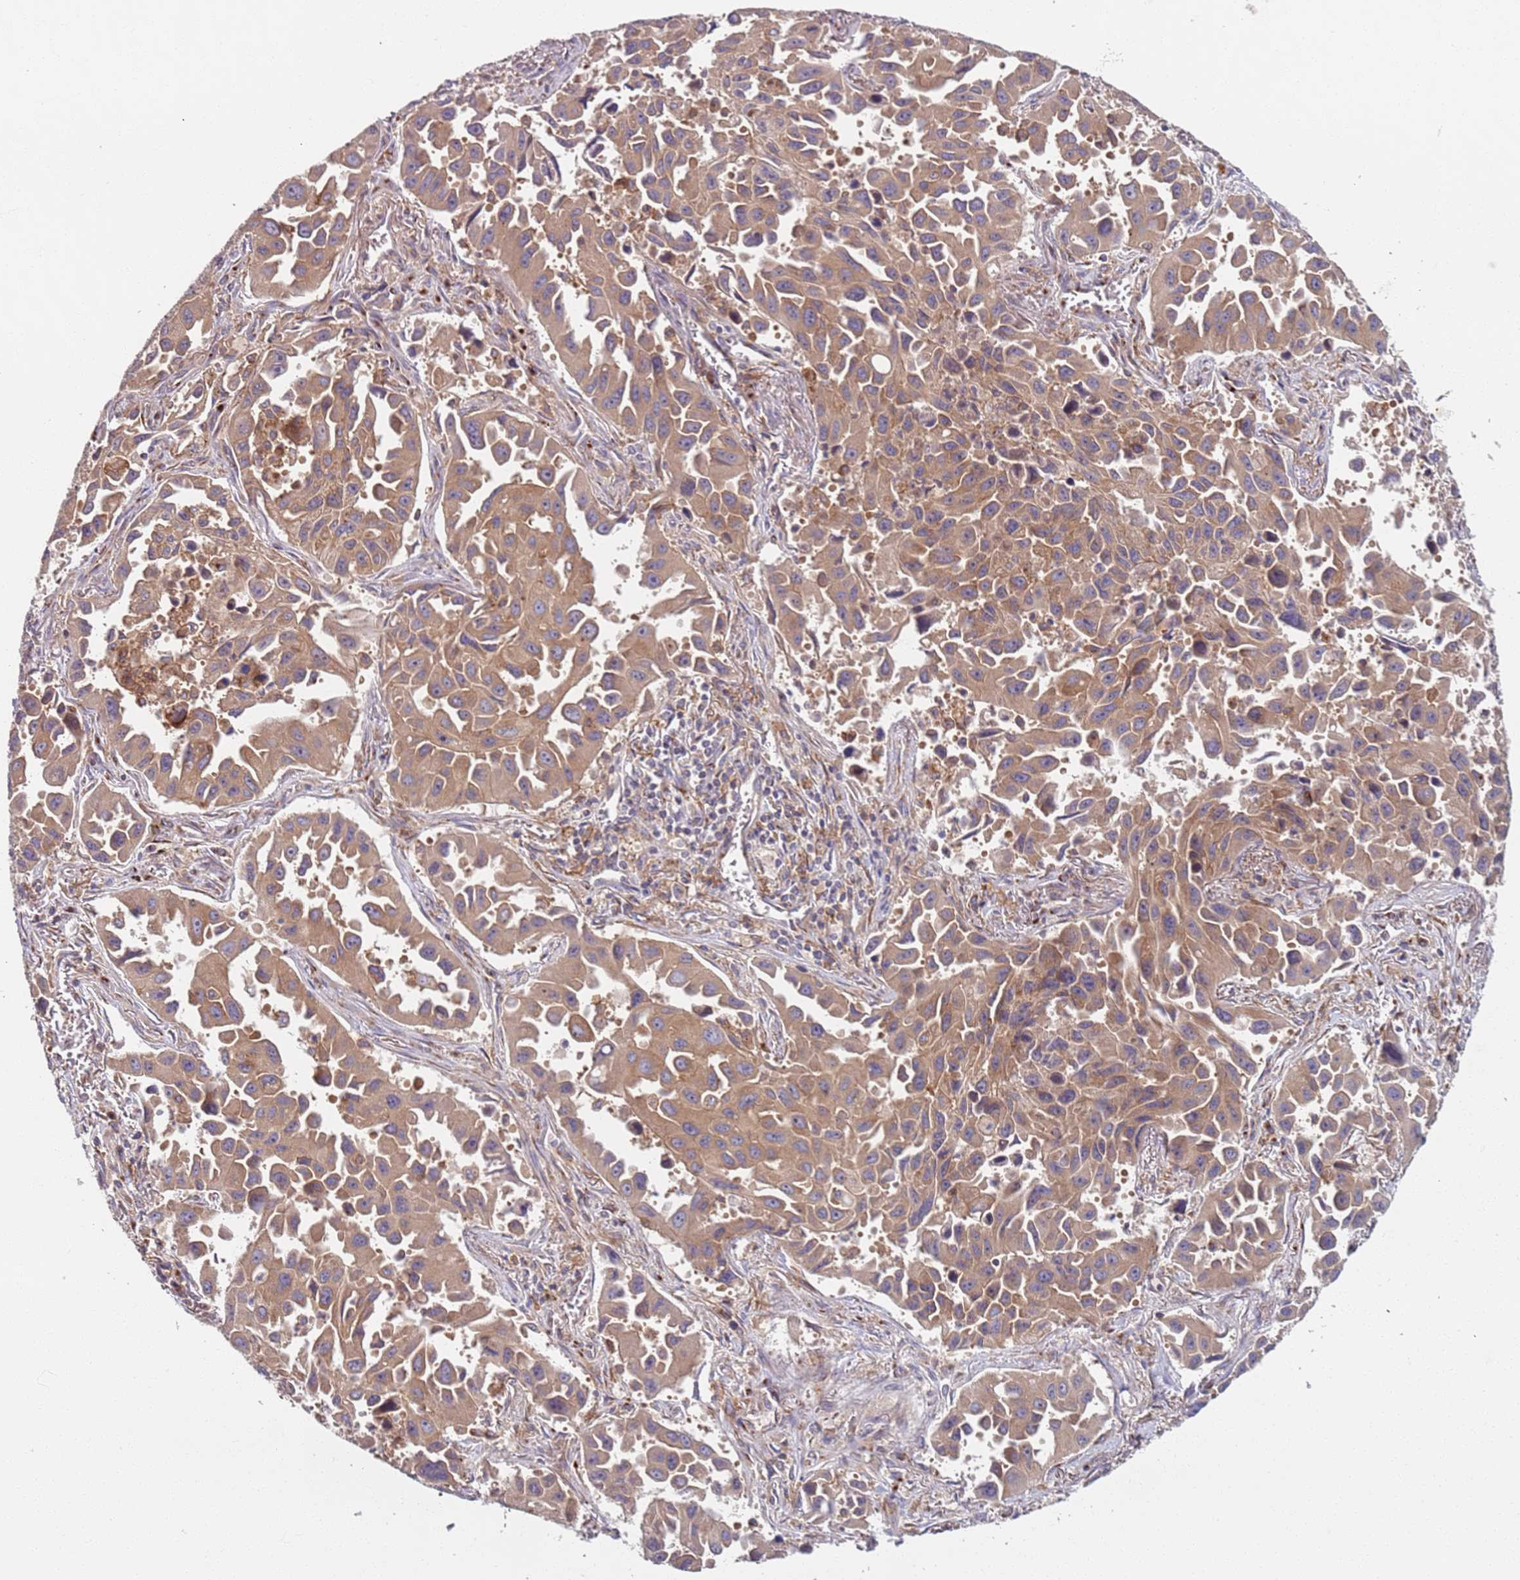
{"staining": {"intensity": "moderate", "quantity": ">75%", "location": "cytoplasmic/membranous"}, "tissue": "lung cancer", "cell_type": "Tumor cells", "image_type": "cancer", "snomed": [{"axis": "morphology", "description": "Adenocarcinoma, NOS"}, {"axis": "topography", "description": "Lung"}], "caption": "Immunohistochemistry (IHC) staining of lung cancer (adenocarcinoma), which demonstrates medium levels of moderate cytoplasmic/membranous staining in approximately >75% of tumor cells indicating moderate cytoplasmic/membranous protein positivity. The staining was performed using DAB (3,3'-diaminobenzidine) (brown) for protein detection and nuclei were counterstained in hematoxylin (blue).", "gene": "AKTIP", "patient": {"sex": "male", "age": 66}}